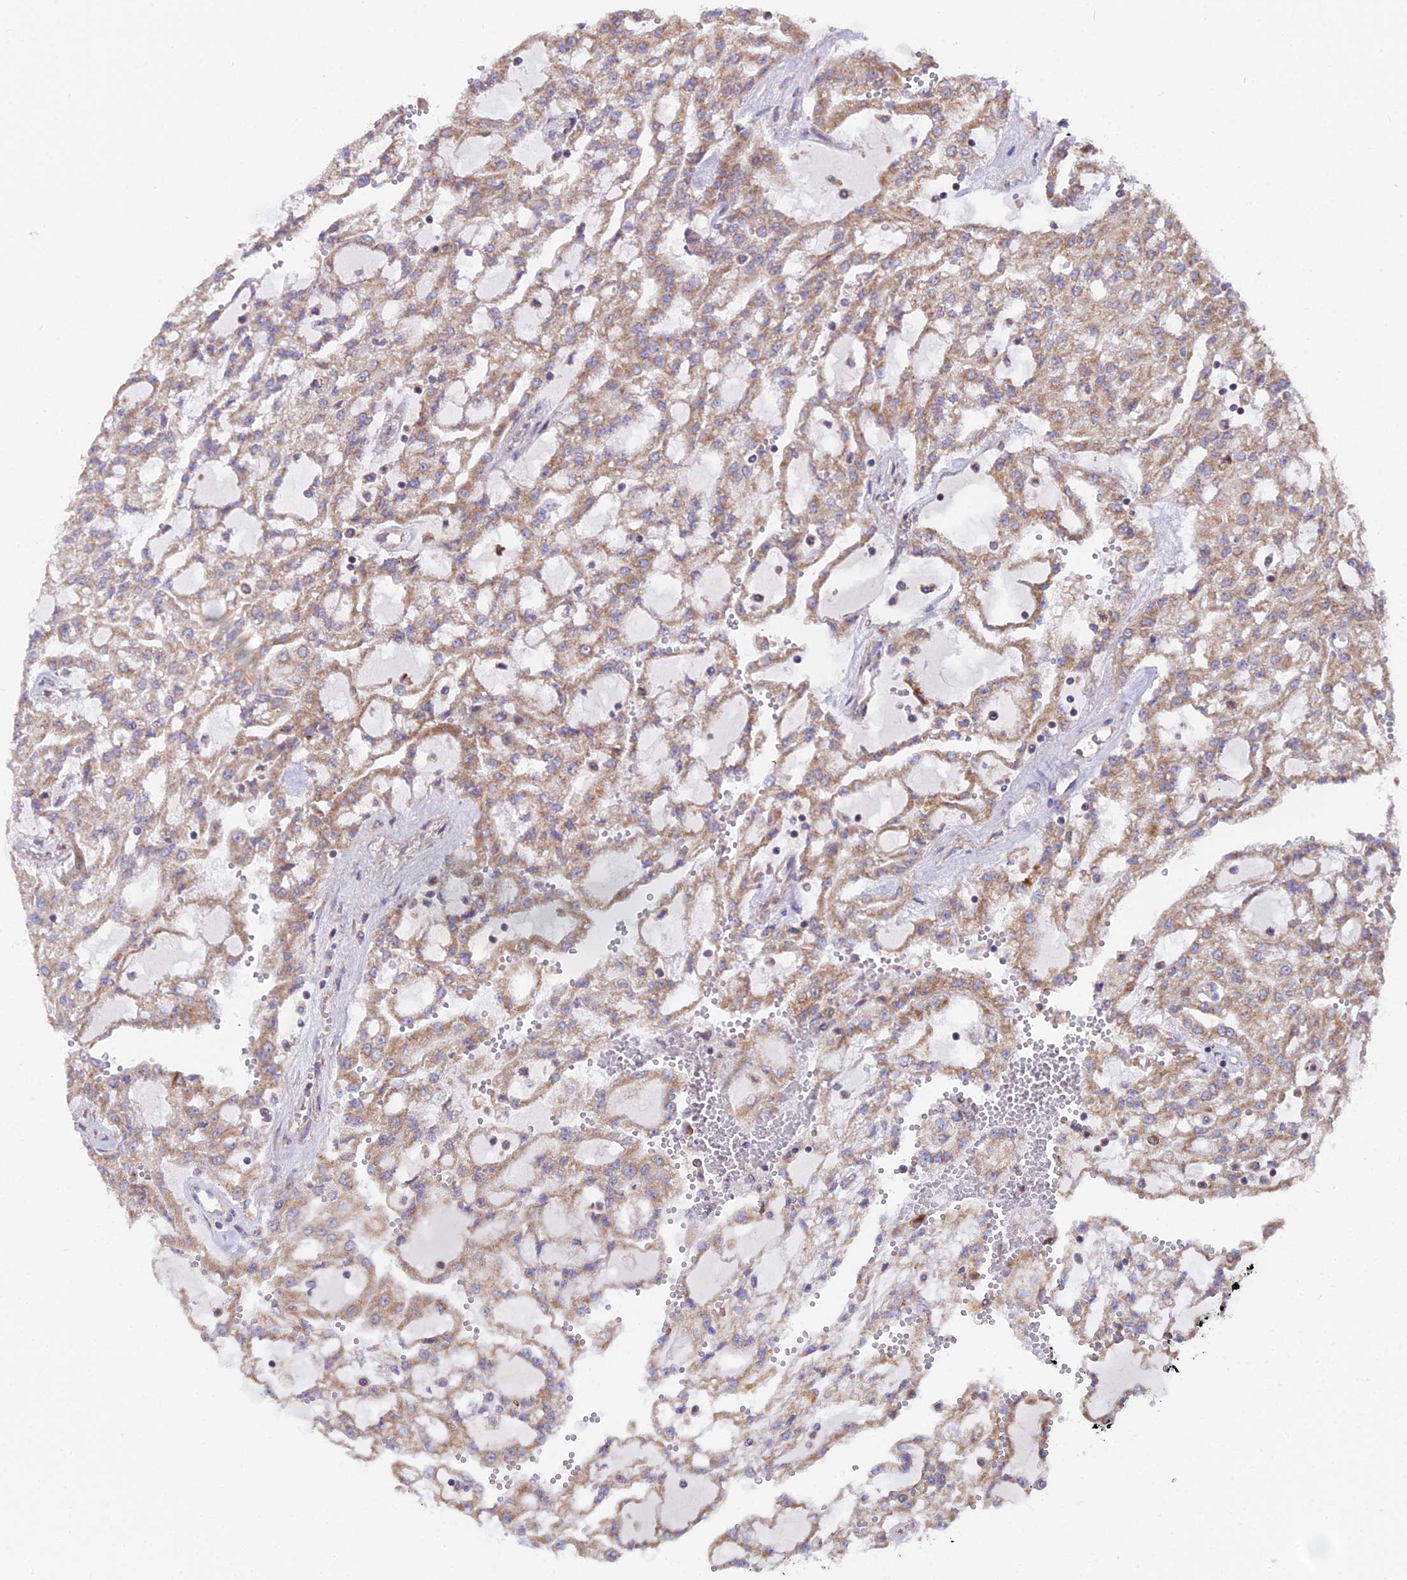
{"staining": {"intensity": "moderate", "quantity": ">75%", "location": "cytoplasmic/membranous"}, "tissue": "renal cancer", "cell_type": "Tumor cells", "image_type": "cancer", "snomed": [{"axis": "morphology", "description": "Adenocarcinoma, NOS"}, {"axis": "topography", "description": "Kidney"}], "caption": "There is medium levels of moderate cytoplasmic/membranous staining in tumor cells of adenocarcinoma (renal), as demonstrated by immunohistochemical staining (brown color).", "gene": "TBC1D20", "patient": {"sex": "male", "age": 63}}